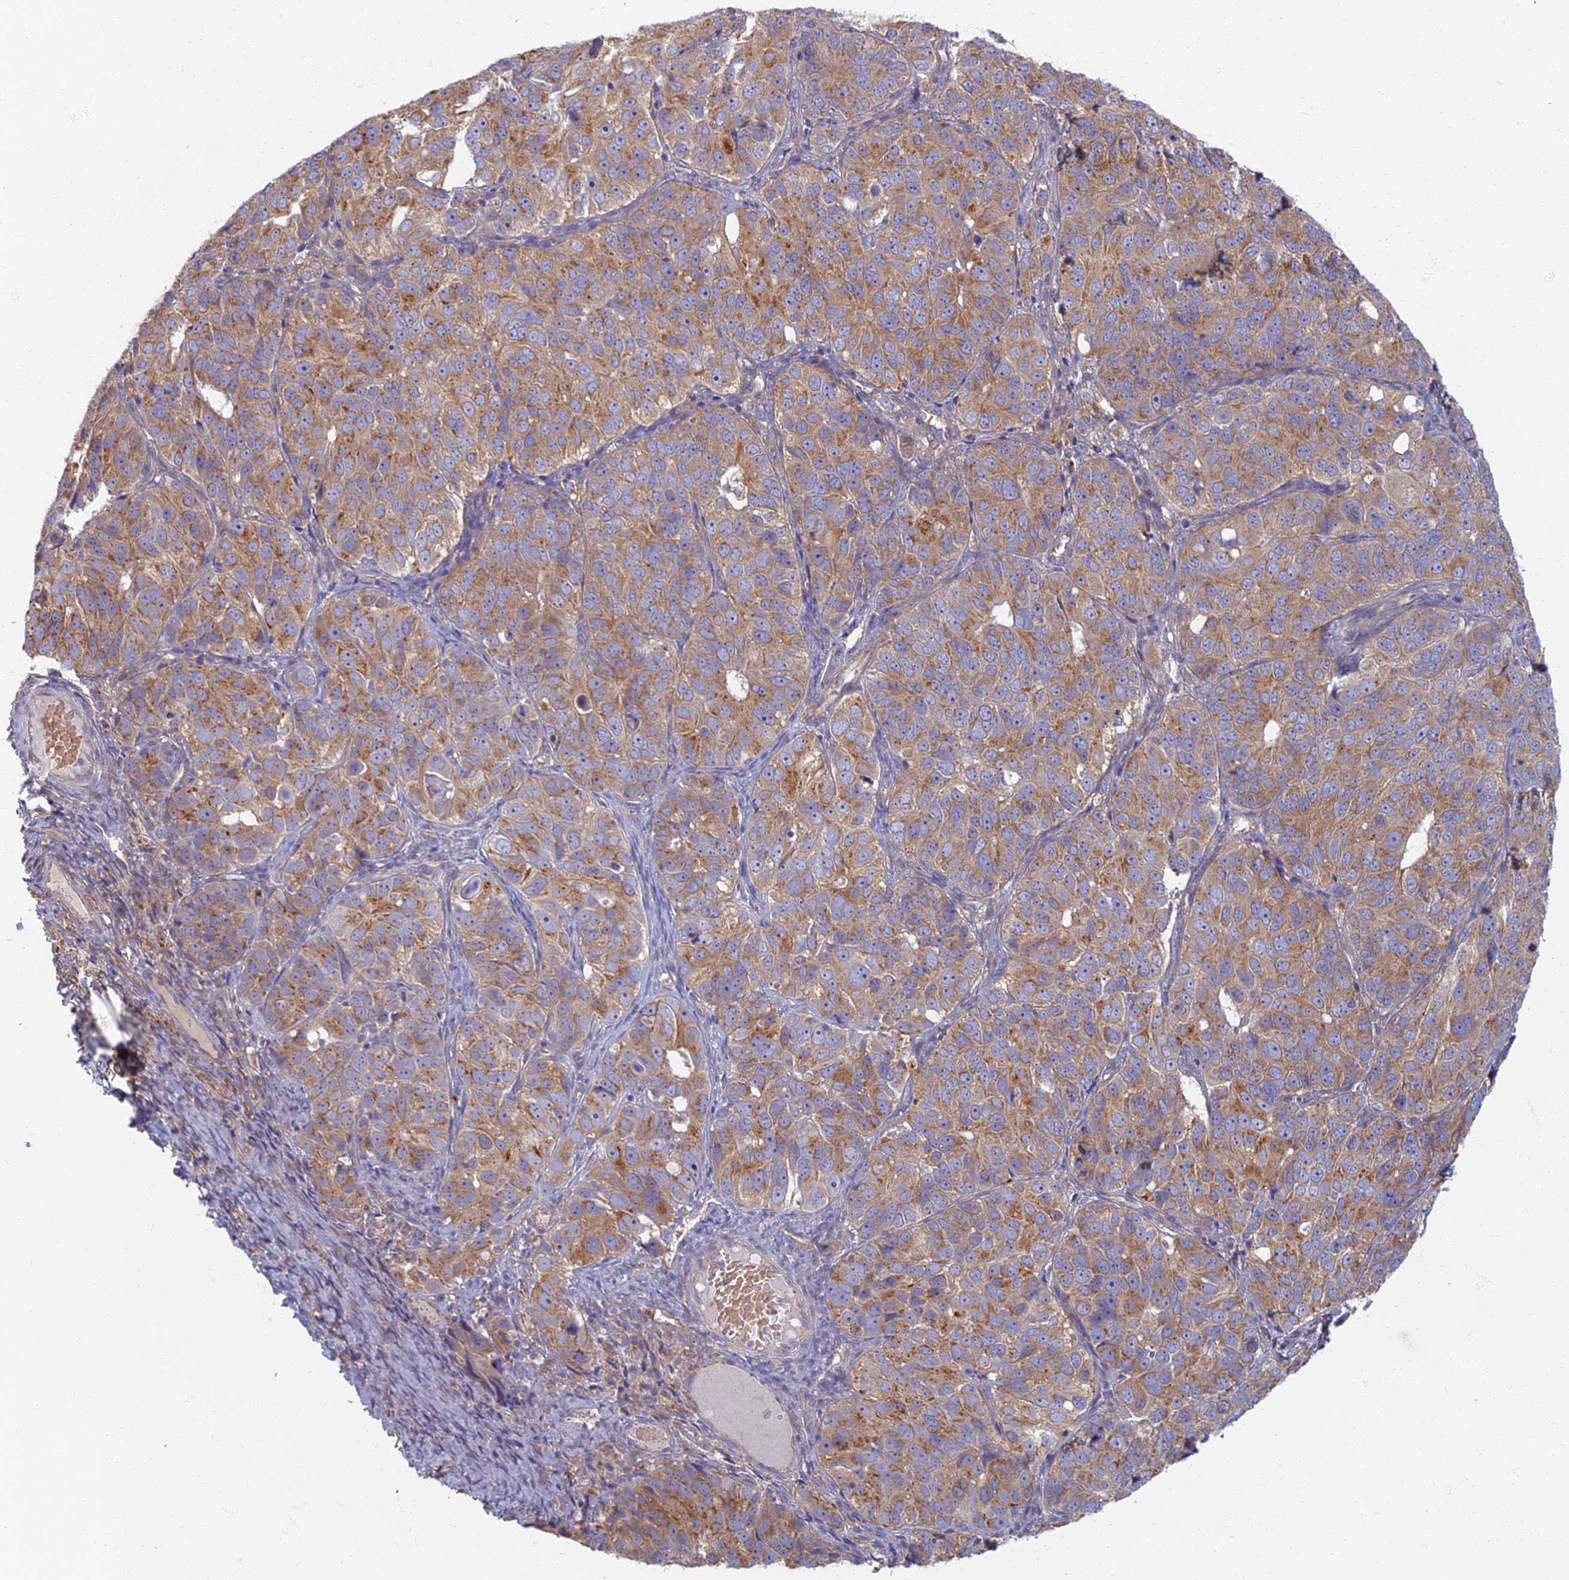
{"staining": {"intensity": "moderate", "quantity": ">75%", "location": "cytoplasmic/membranous"}, "tissue": "ovarian cancer", "cell_type": "Tumor cells", "image_type": "cancer", "snomed": [{"axis": "morphology", "description": "Carcinoma, endometroid"}, {"axis": "topography", "description": "Ovary"}], "caption": "This is an image of immunohistochemistry (IHC) staining of endometroid carcinoma (ovarian), which shows moderate positivity in the cytoplasmic/membranous of tumor cells.", "gene": "PROX2", "patient": {"sex": "female", "age": 51}}